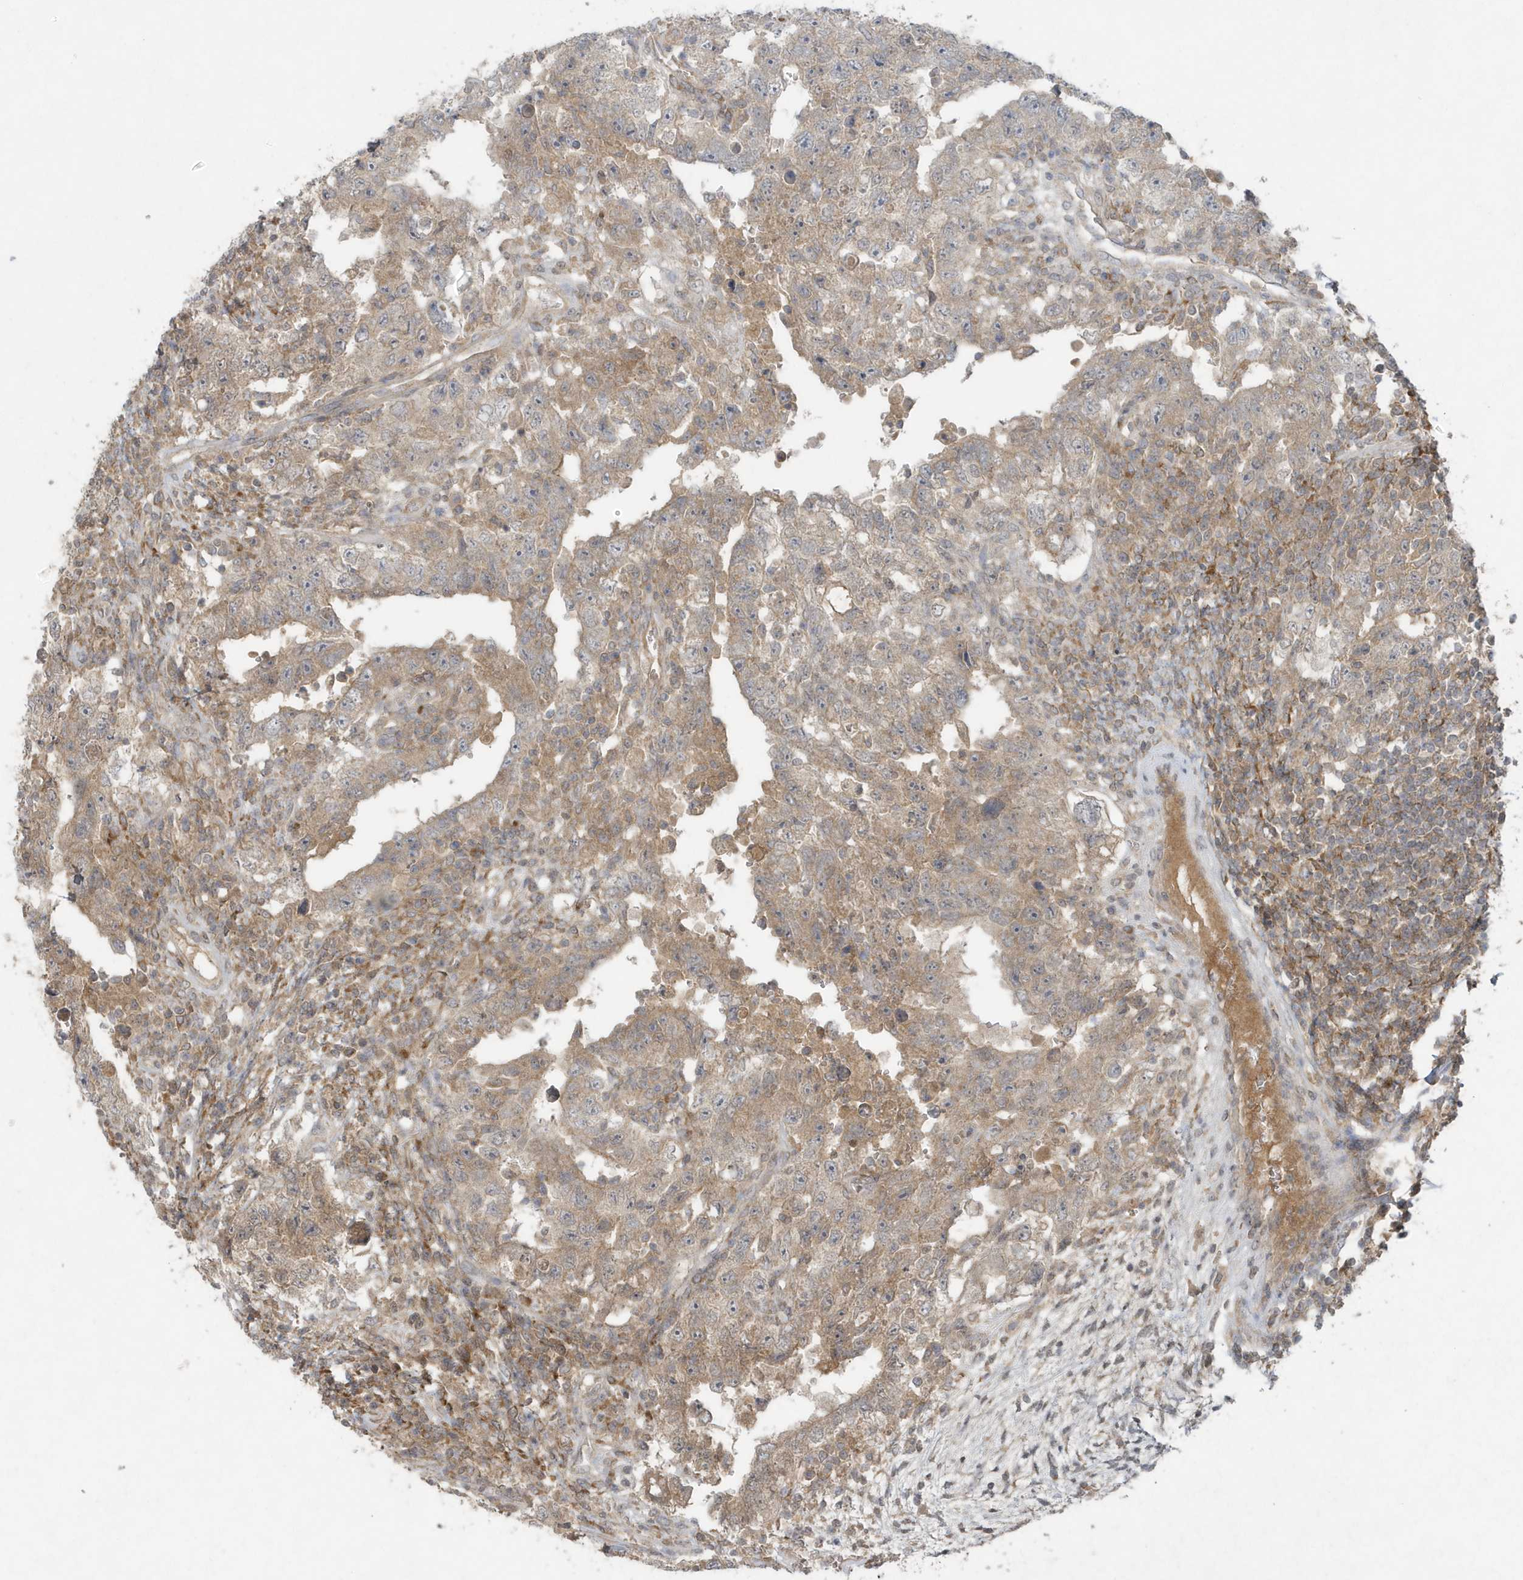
{"staining": {"intensity": "moderate", "quantity": "25%-75%", "location": "cytoplasmic/membranous"}, "tissue": "testis cancer", "cell_type": "Tumor cells", "image_type": "cancer", "snomed": [{"axis": "morphology", "description": "Carcinoma, Embryonal, NOS"}, {"axis": "topography", "description": "Testis"}], "caption": "Tumor cells show medium levels of moderate cytoplasmic/membranous staining in approximately 25%-75% of cells in human testis cancer (embryonal carcinoma).", "gene": "C1RL", "patient": {"sex": "male", "age": 26}}